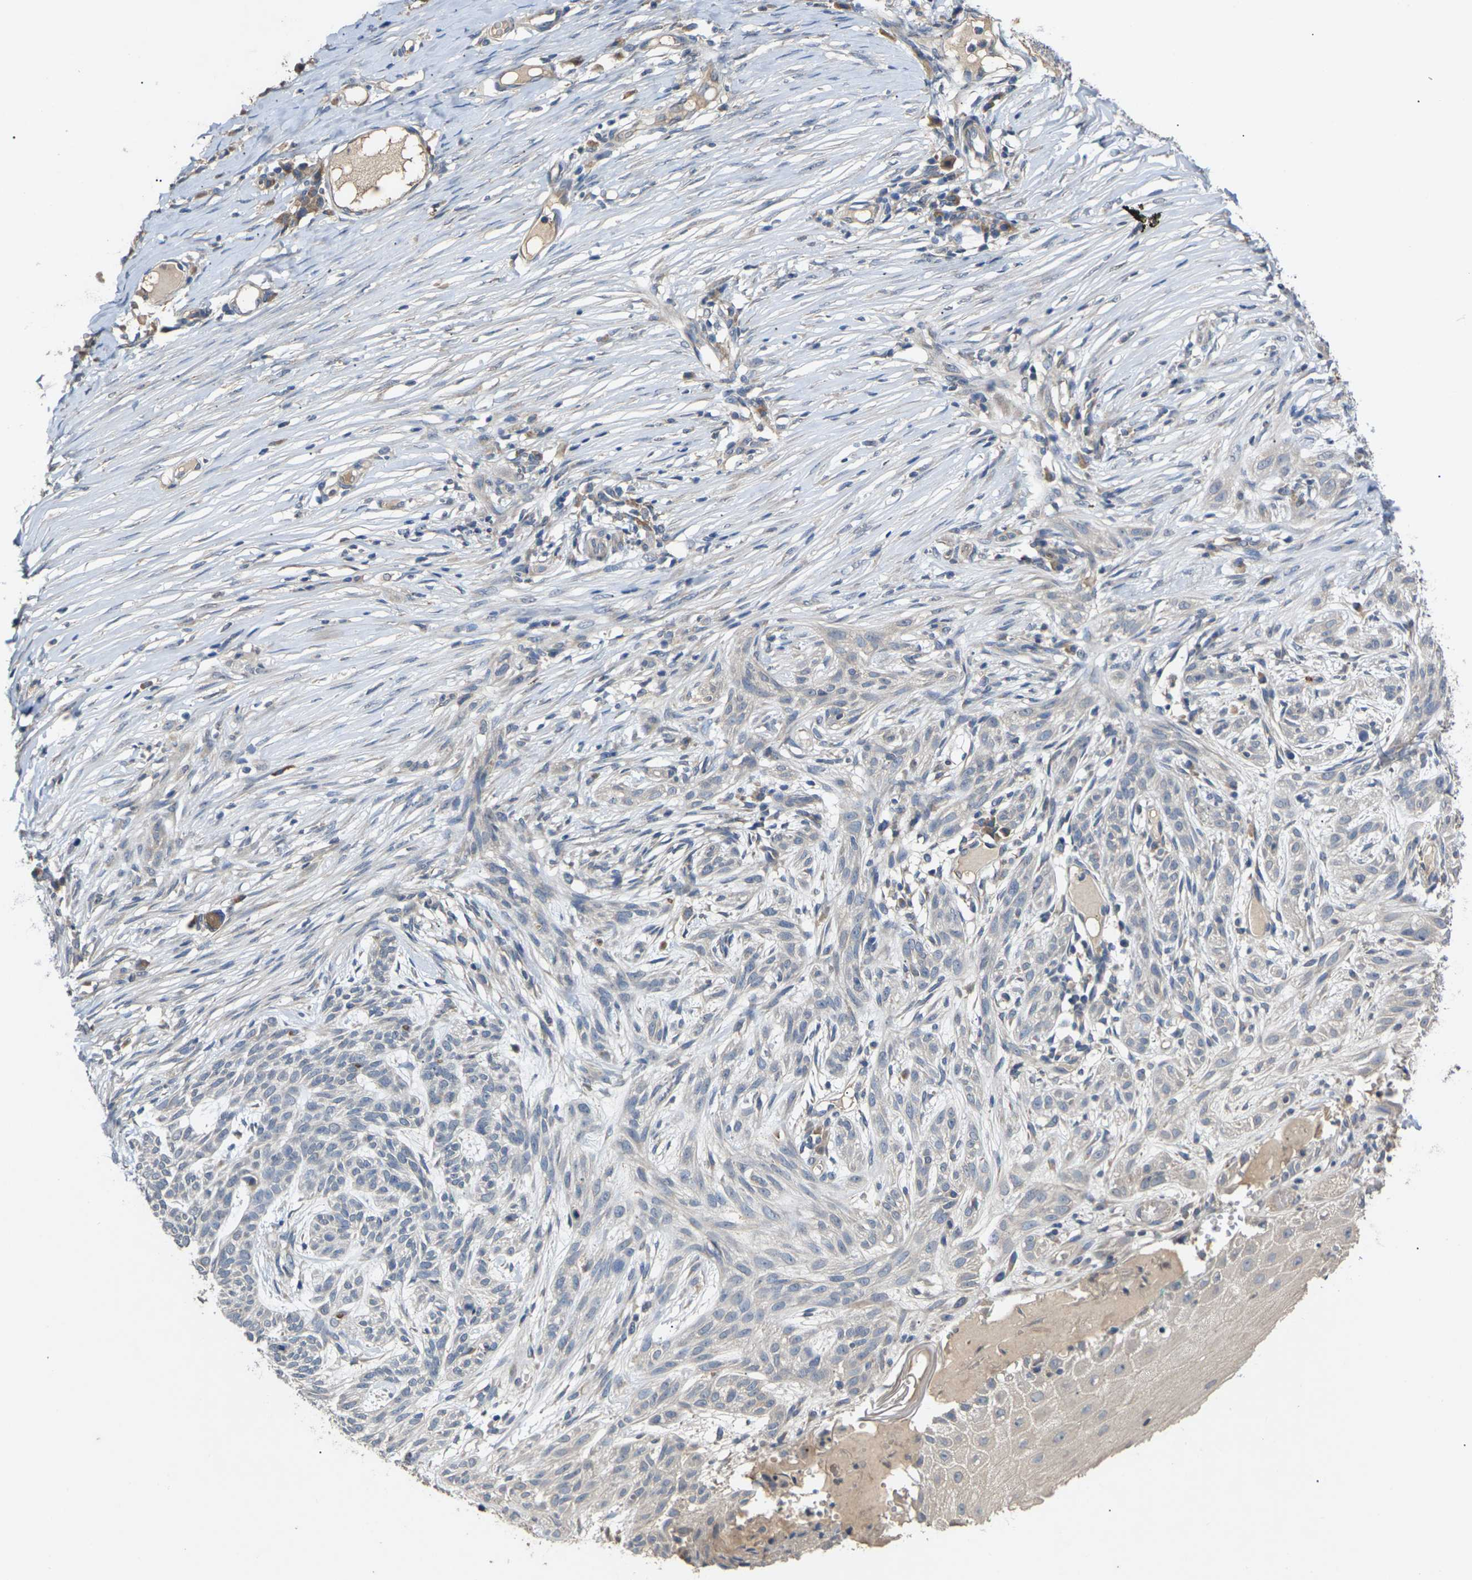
{"staining": {"intensity": "negative", "quantity": "none", "location": "none"}, "tissue": "skin cancer", "cell_type": "Tumor cells", "image_type": "cancer", "snomed": [{"axis": "morphology", "description": "Basal cell carcinoma"}, {"axis": "topography", "description": "Skin"}], "caption": "IHC micrograph of neoplastic tissue: human basal cell carcinoma (skin) stained with DAB shows no significant protein expression in tumor cells.", "gene": "SLC2A2", "patient": {"sex": "female", "age": 59}}